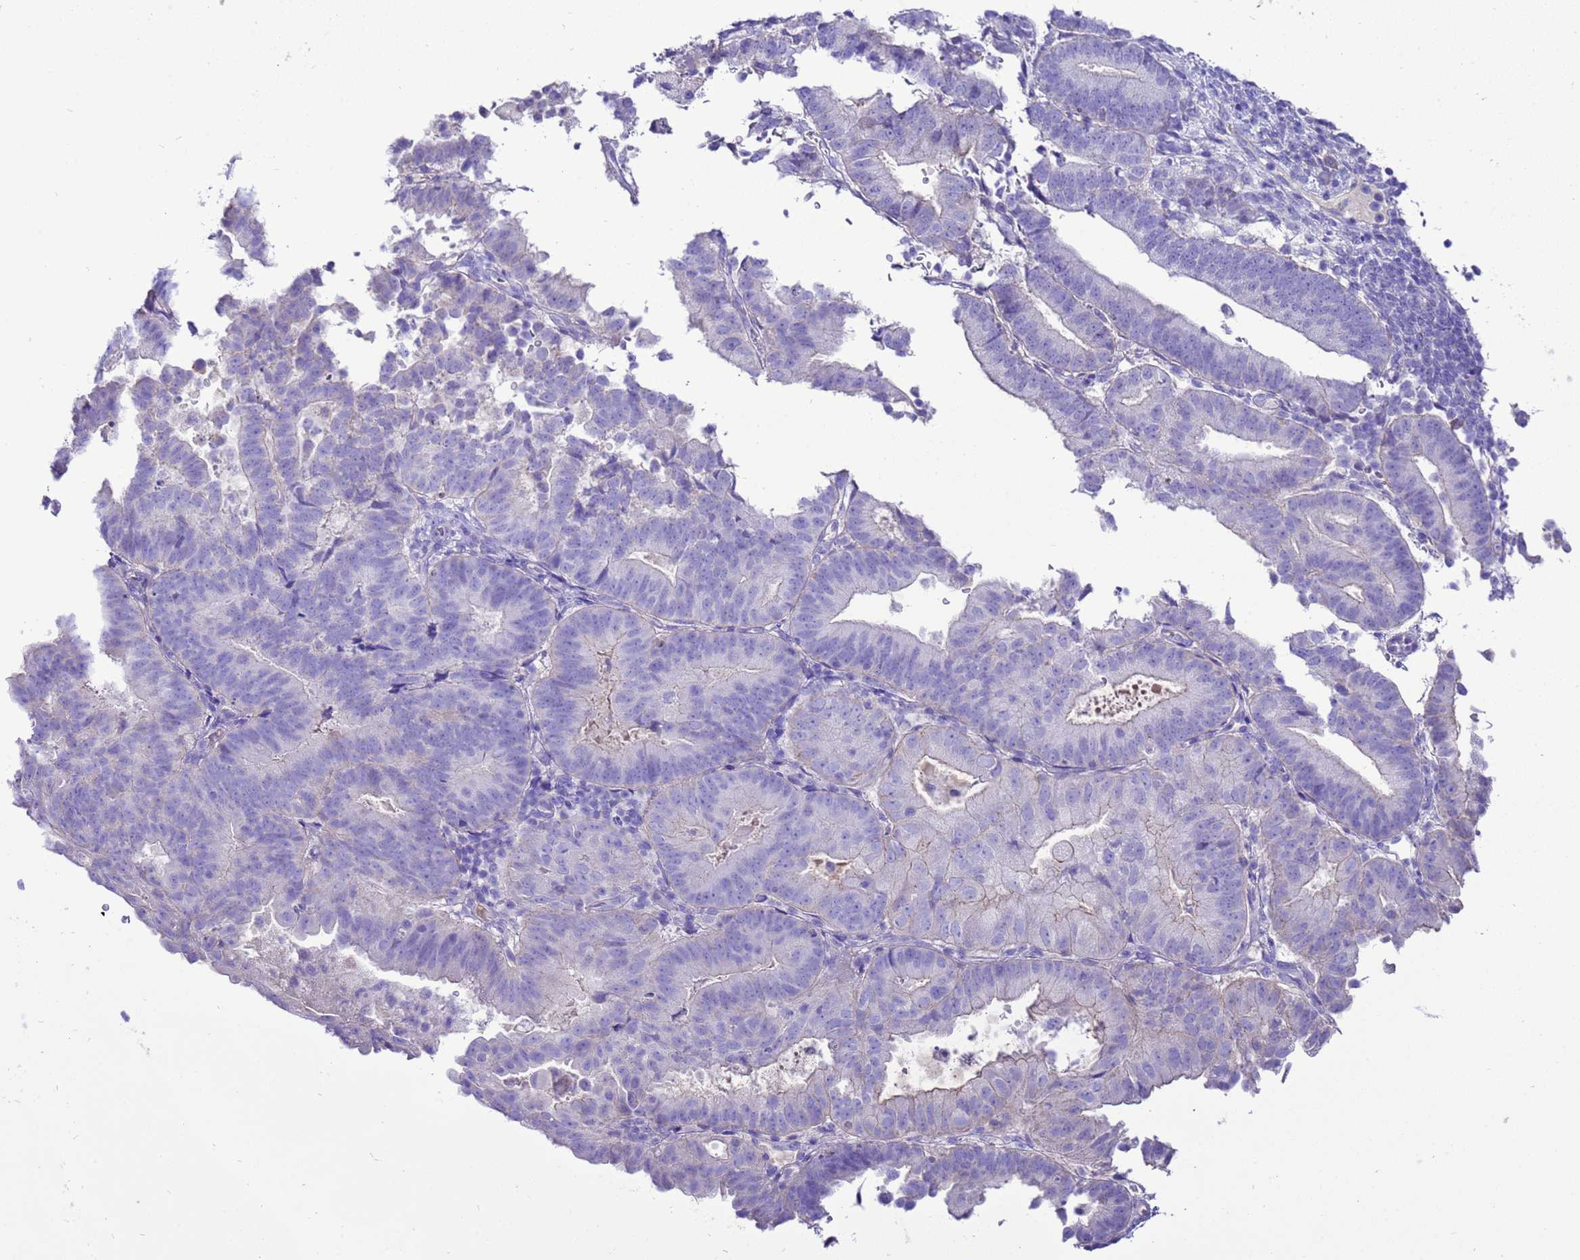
{"staining": {"intensity": "negative", "quantity": "none", "location": "none"}, "tissue": "endometrial cancer", "cell_type": "Tumor cells", "image_type": "cancer", "snomed": [{"axis": "morphology", "description": "Adenocarcinoma, NOS"}, {"axis": "topography", "description": "Endometrium"}], "caption": "An IHC micrograph of endometrial cancer (adenocarcinoma) is shown. There is no staining in tumor cells of endometrial cancer (adenocarcinoma).", "gene": "BEST2", "patient": {"sex": "female", "age": 70}}